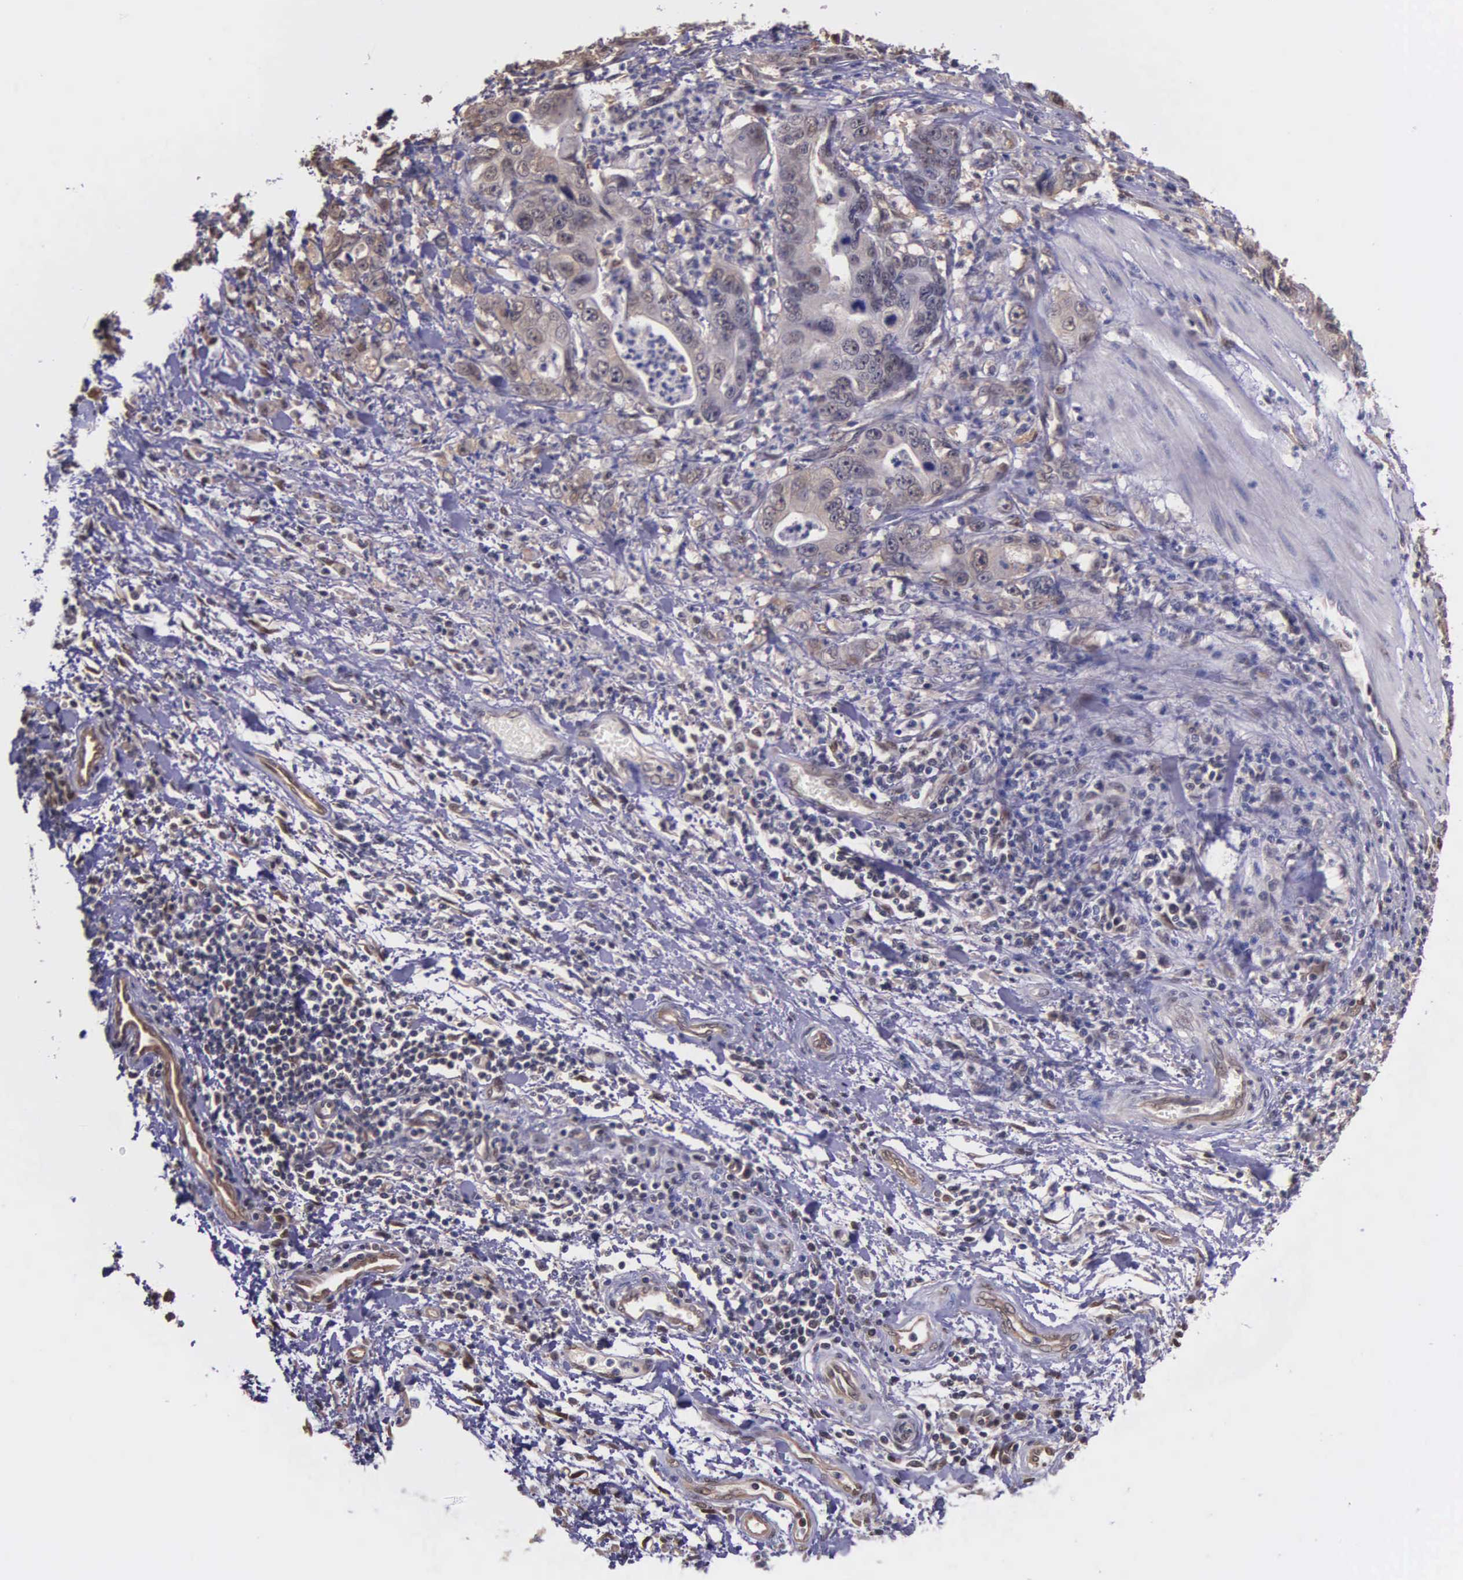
{"staining": {"intensity": "weak", "quantity": "25%-75%", "location": "cytoplasmic/membranous"}, "tissue": "stomach cancer", "cell_type": "Tumor cells", "image_type": "cancer", "snomed": [{"axis": "morphology", "description": "Adenocarcinoma, NOS"}, {"axis": "topography", "description": "Pancreas"}, {"axis": "topography", "description": "Stomach, upper"}], "caption": "Protein expression by IHC exhibits weak cytoplasmic/membranous expression in approximately 25%-75% of tumor cells in stomach cancer. (DAB (3,3'-diaminobenzidine) = brown stain, brightfield microscopy at high magnification).", "gene": "PSMC1", "patient": {"sex": "male", "age": 77}}